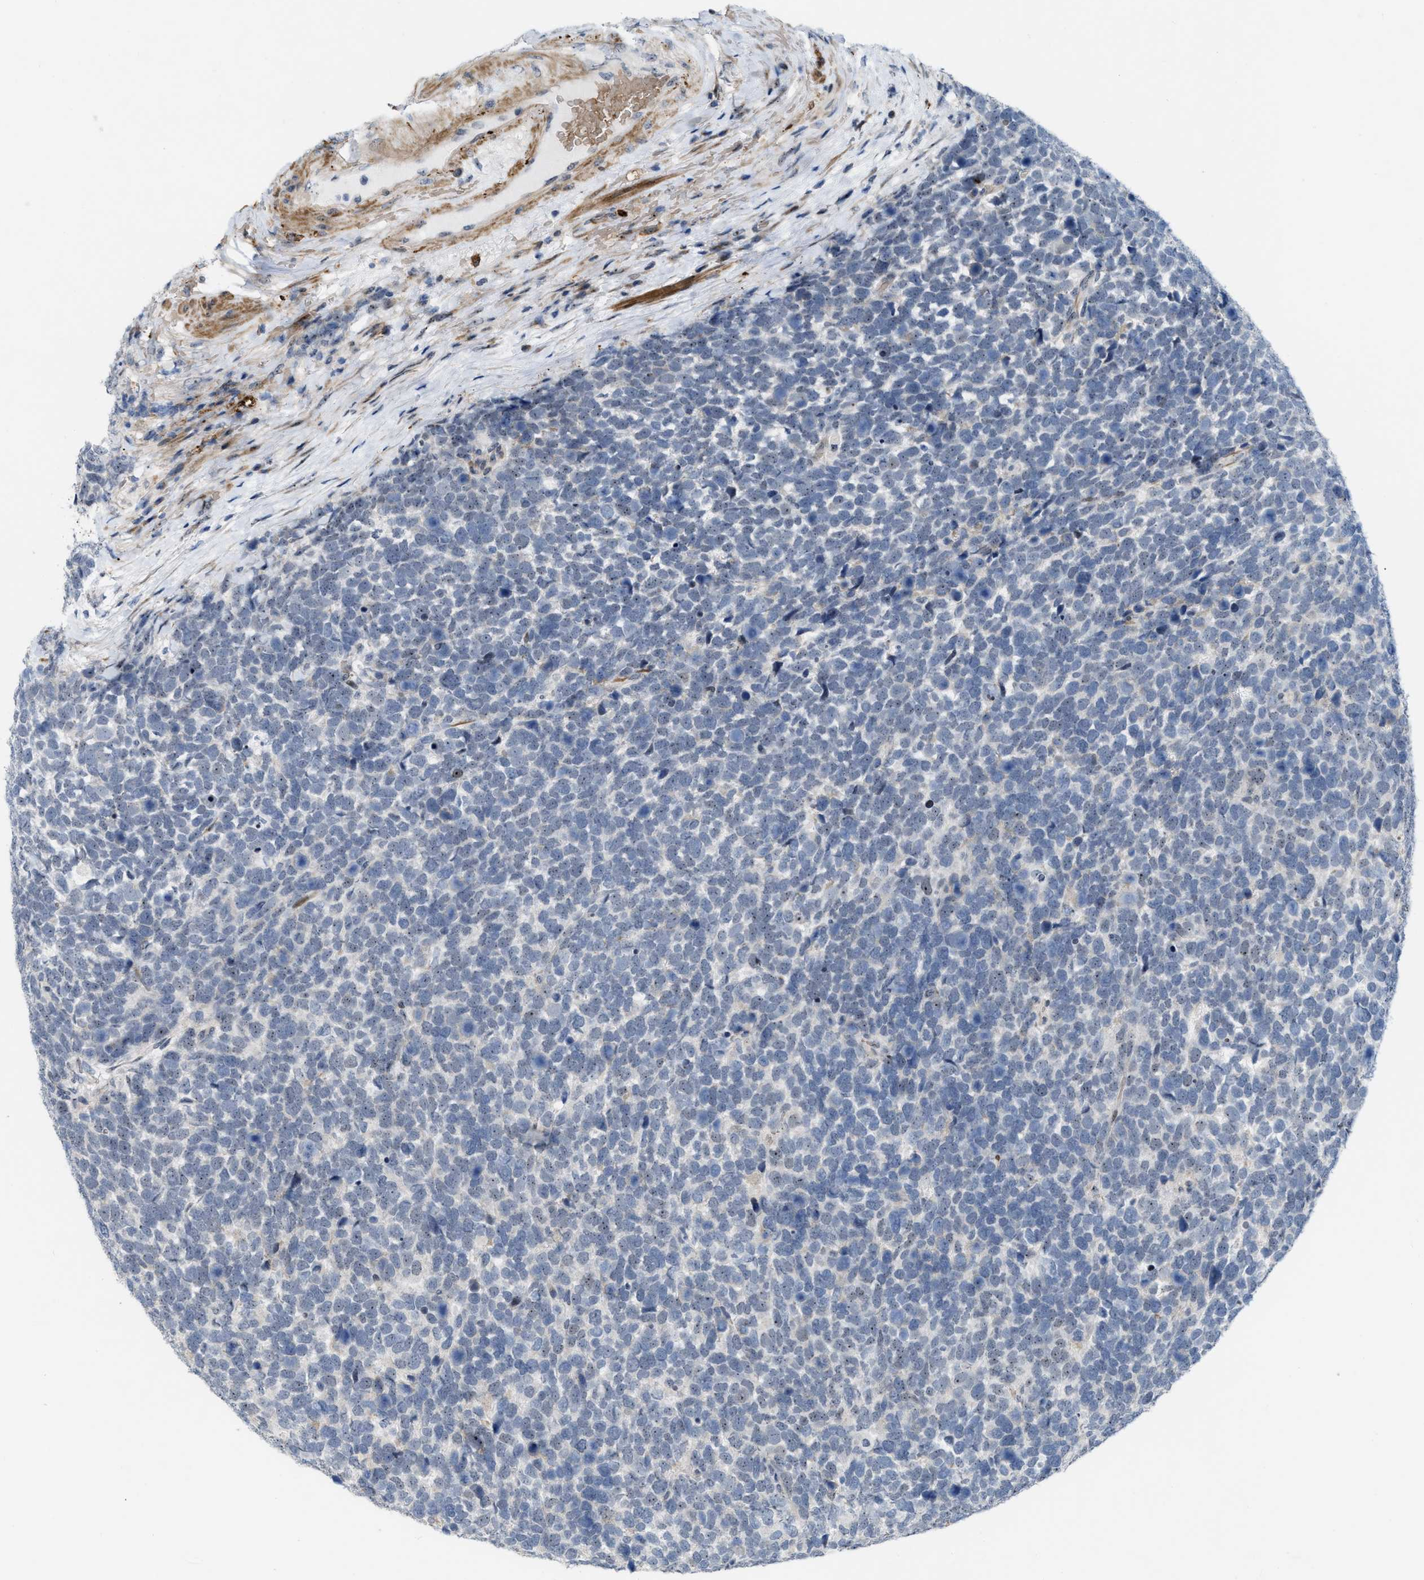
{"staining": {"intensity": "weak", "quantity": "<25%", "location": "nuclear"}, "tissue": "urothelial cancer", "cell_type": "Tumor cells", "image_type": "cancer", "snomed": [{"axis": "morphology", "description": "Urothelial carcinoma, High grade"}, {"axis": "topography", "description": "Urinary bladder"}], "caption": "An immunohistochemistry micrograph of urothelial cancer is shown. There is no staining in tumor cells of urothelial cancer.", "gene": "POLR1F", "patient": {"sex": "female", "age": 82}}